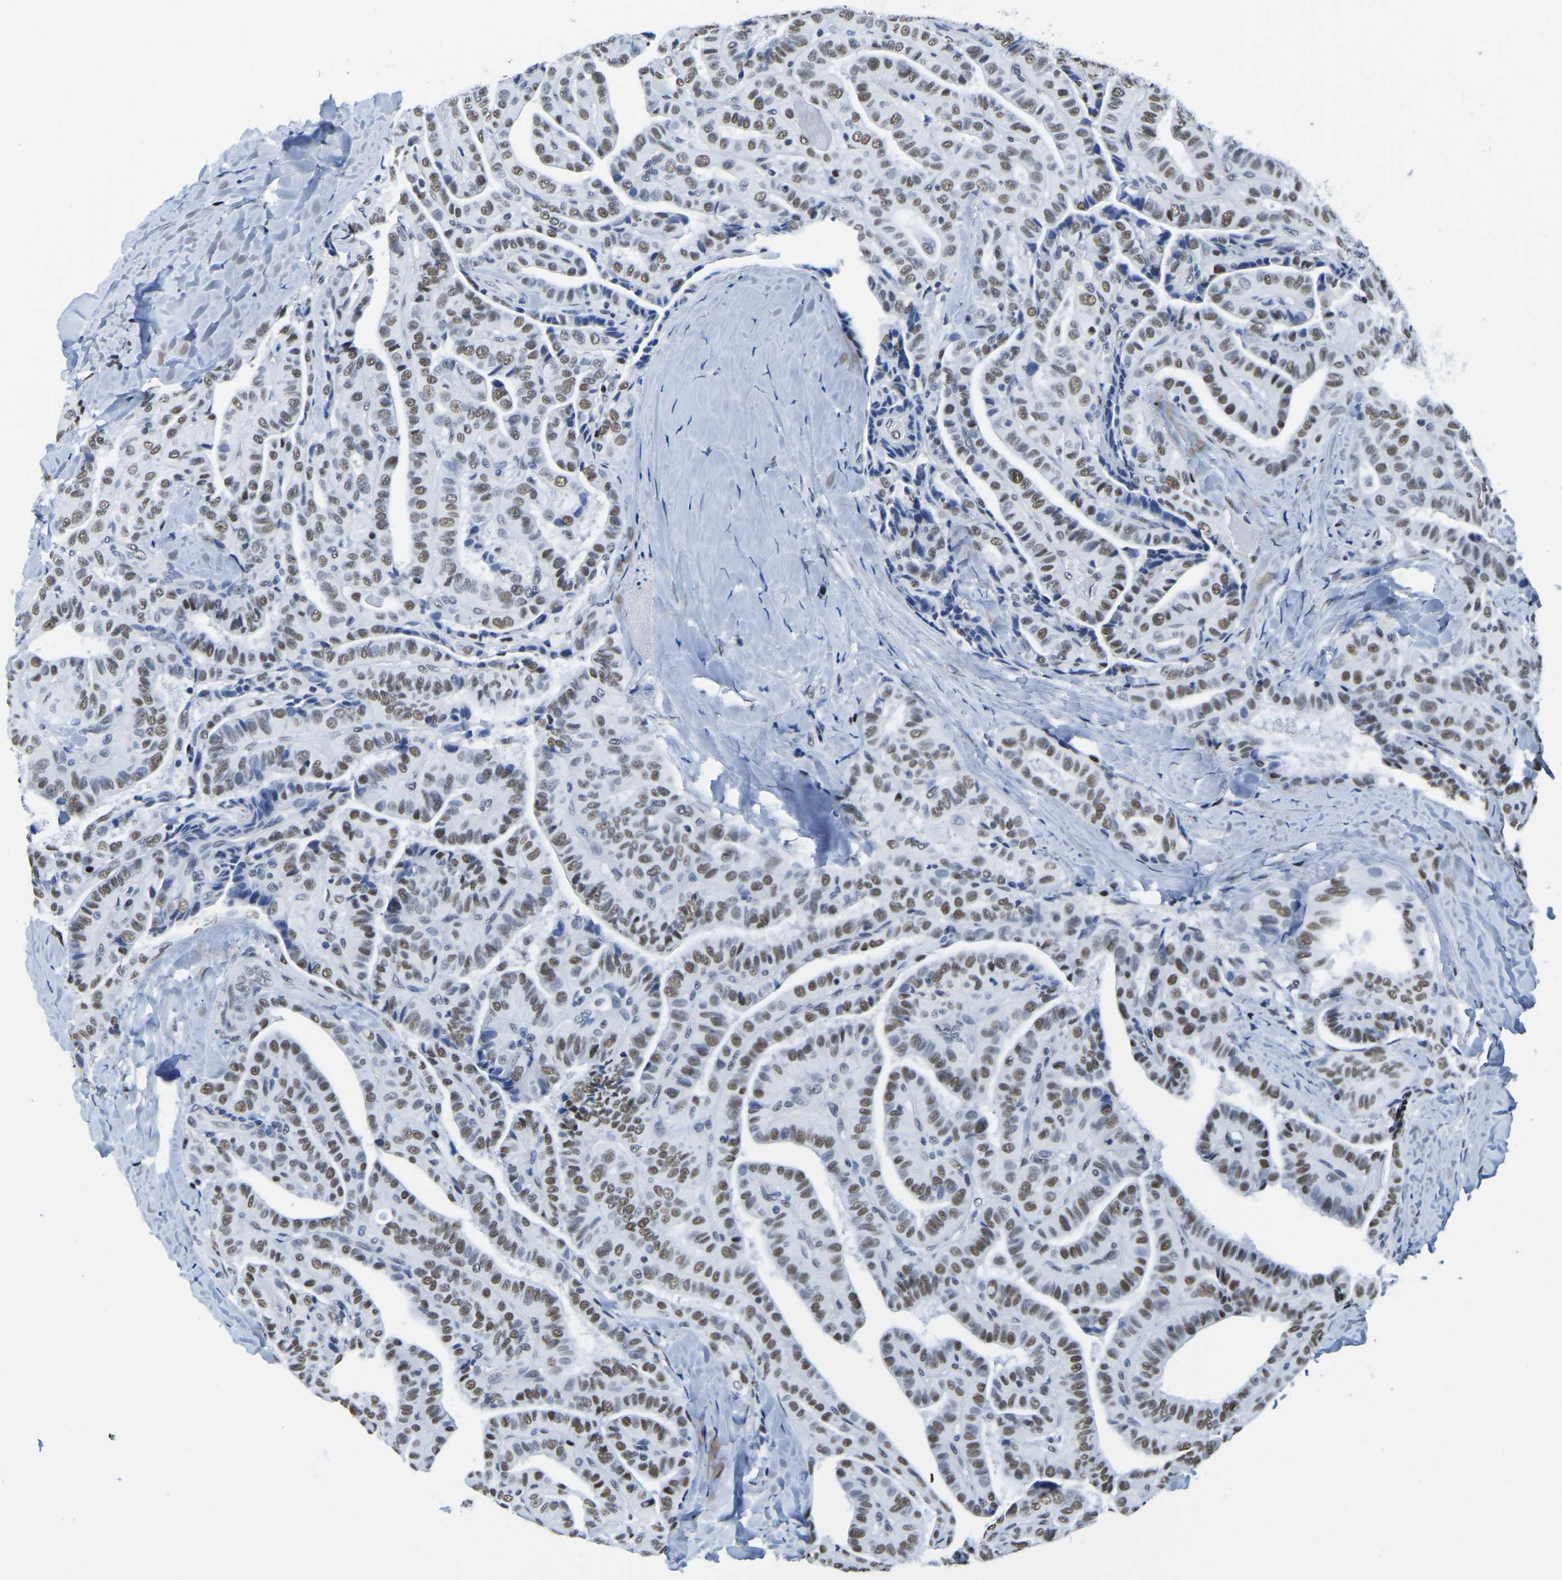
{"staining": {"intensity": "moderate", "quantity": ">75%", "location": "nuclear"}, "tissue": "thyroid cancer", "cell_type": "Tumor cells", "image_type": "cancer", "snomed": [{"axis": "morphology", "description": "Papillary adenocarcinoma, NOS"}, {"axis": "topography", "description": "Thyroid gland"}], "caption": "Brown immunohistochemical staining in thyroid cancer (papillary adenocarcinoma) demonstrates moderate nuclear expression in approximately >75% of tumor cells. (DAB = brown stain, brightfield microscopy at high magnification).", "gene": "UBA1", "patient": {"sex": "male", "age": 77}}